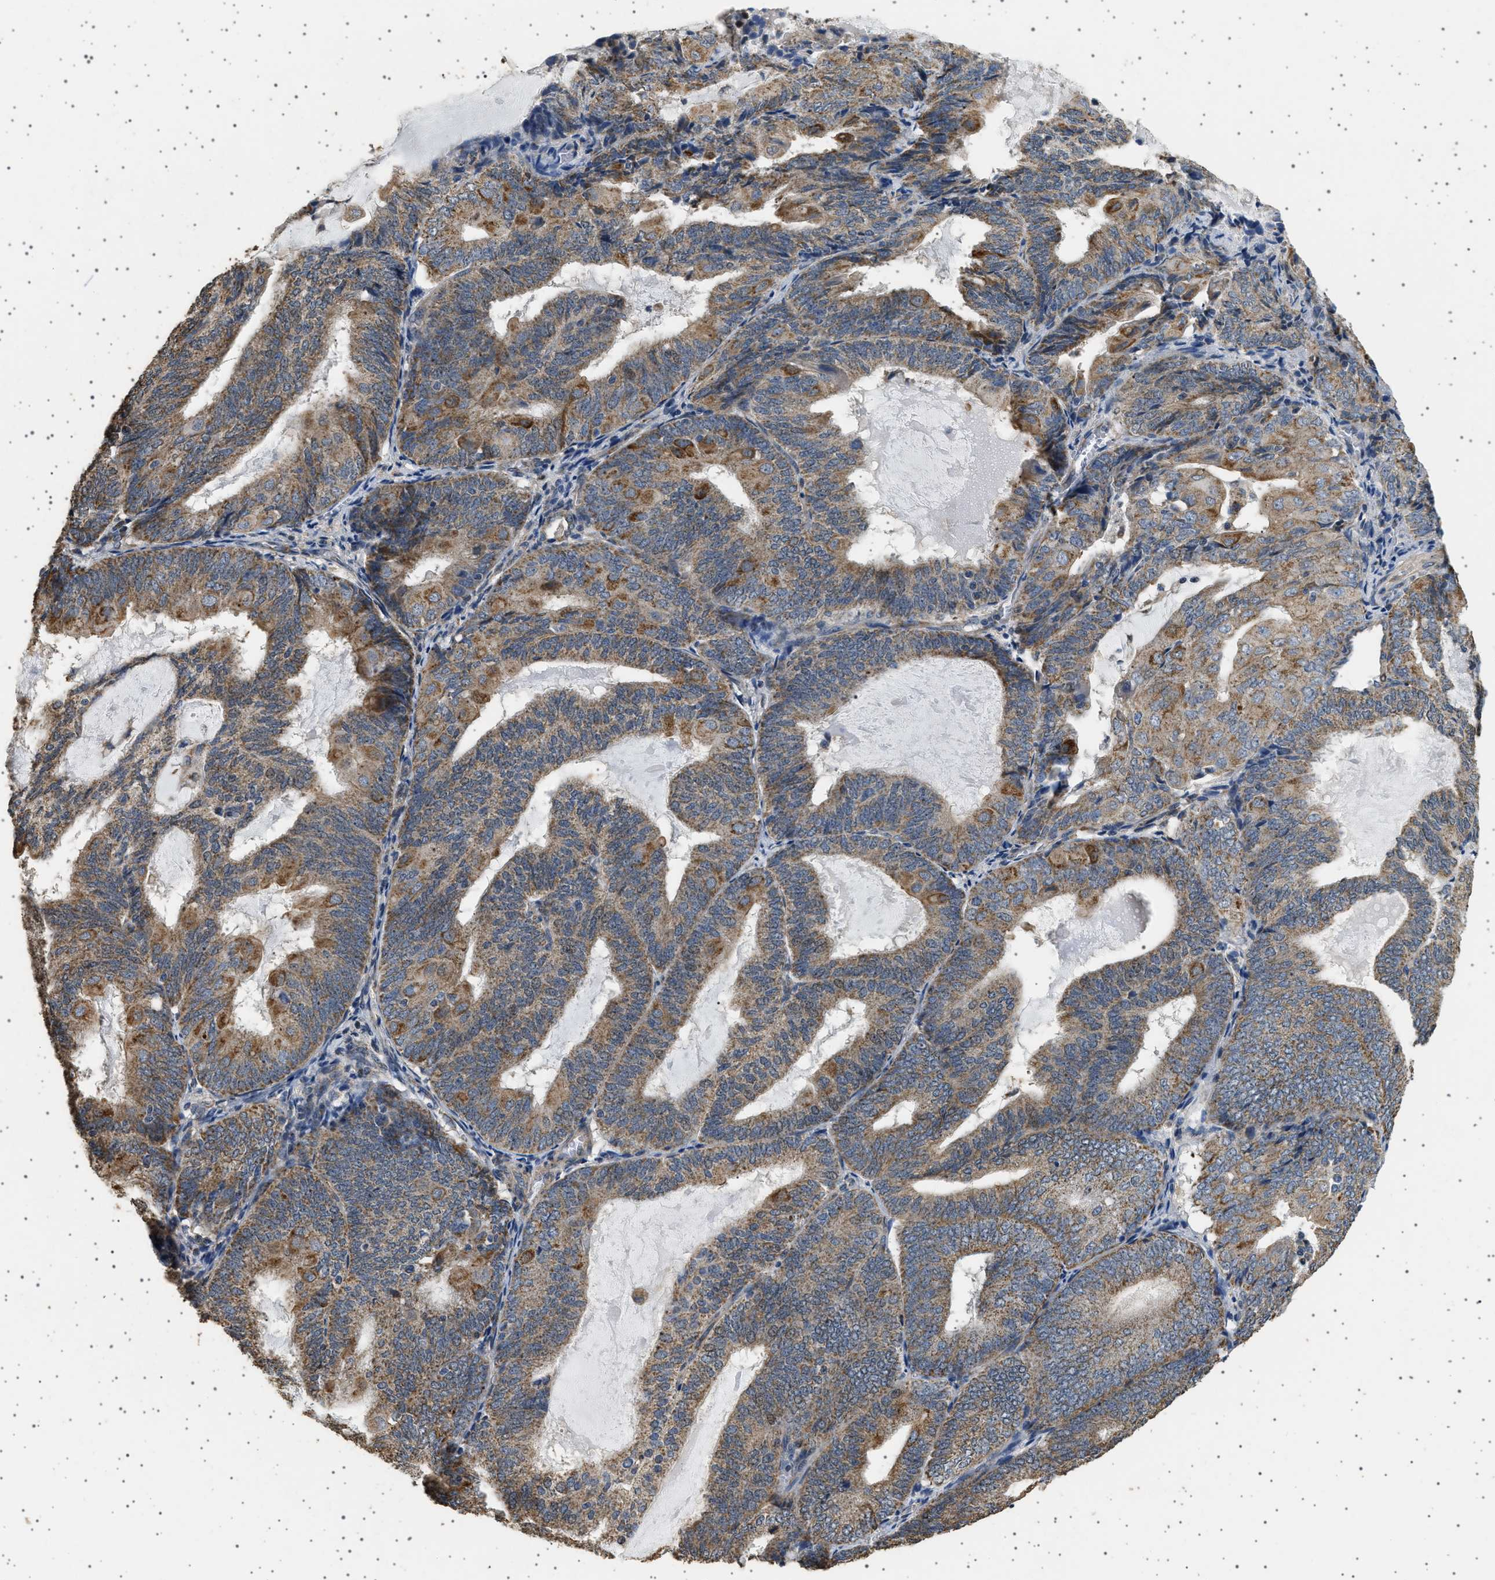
{"staining": {"intensity": "moderate", "quantity": ">75%", "location": "cytoplasmic/membranous"}, "tissue": "endometrial cancer", "cell_type": "Tumor cells", "image_type": "cancer", "snomed": [{"axis": "morphology", "description": "Adenocarcinoma, NOS"}, {"axis": "topography", "description": "Endometrium"}], "caption": "Human endometrial cancer (adenocarcinoma) stained for a protein (brown) displays moderate cytoplasmic/membranous positive expression in approximately >75% of tumor cells.", "gene": "KCNA4", "patient": {"sex": "female", "age": 81}}